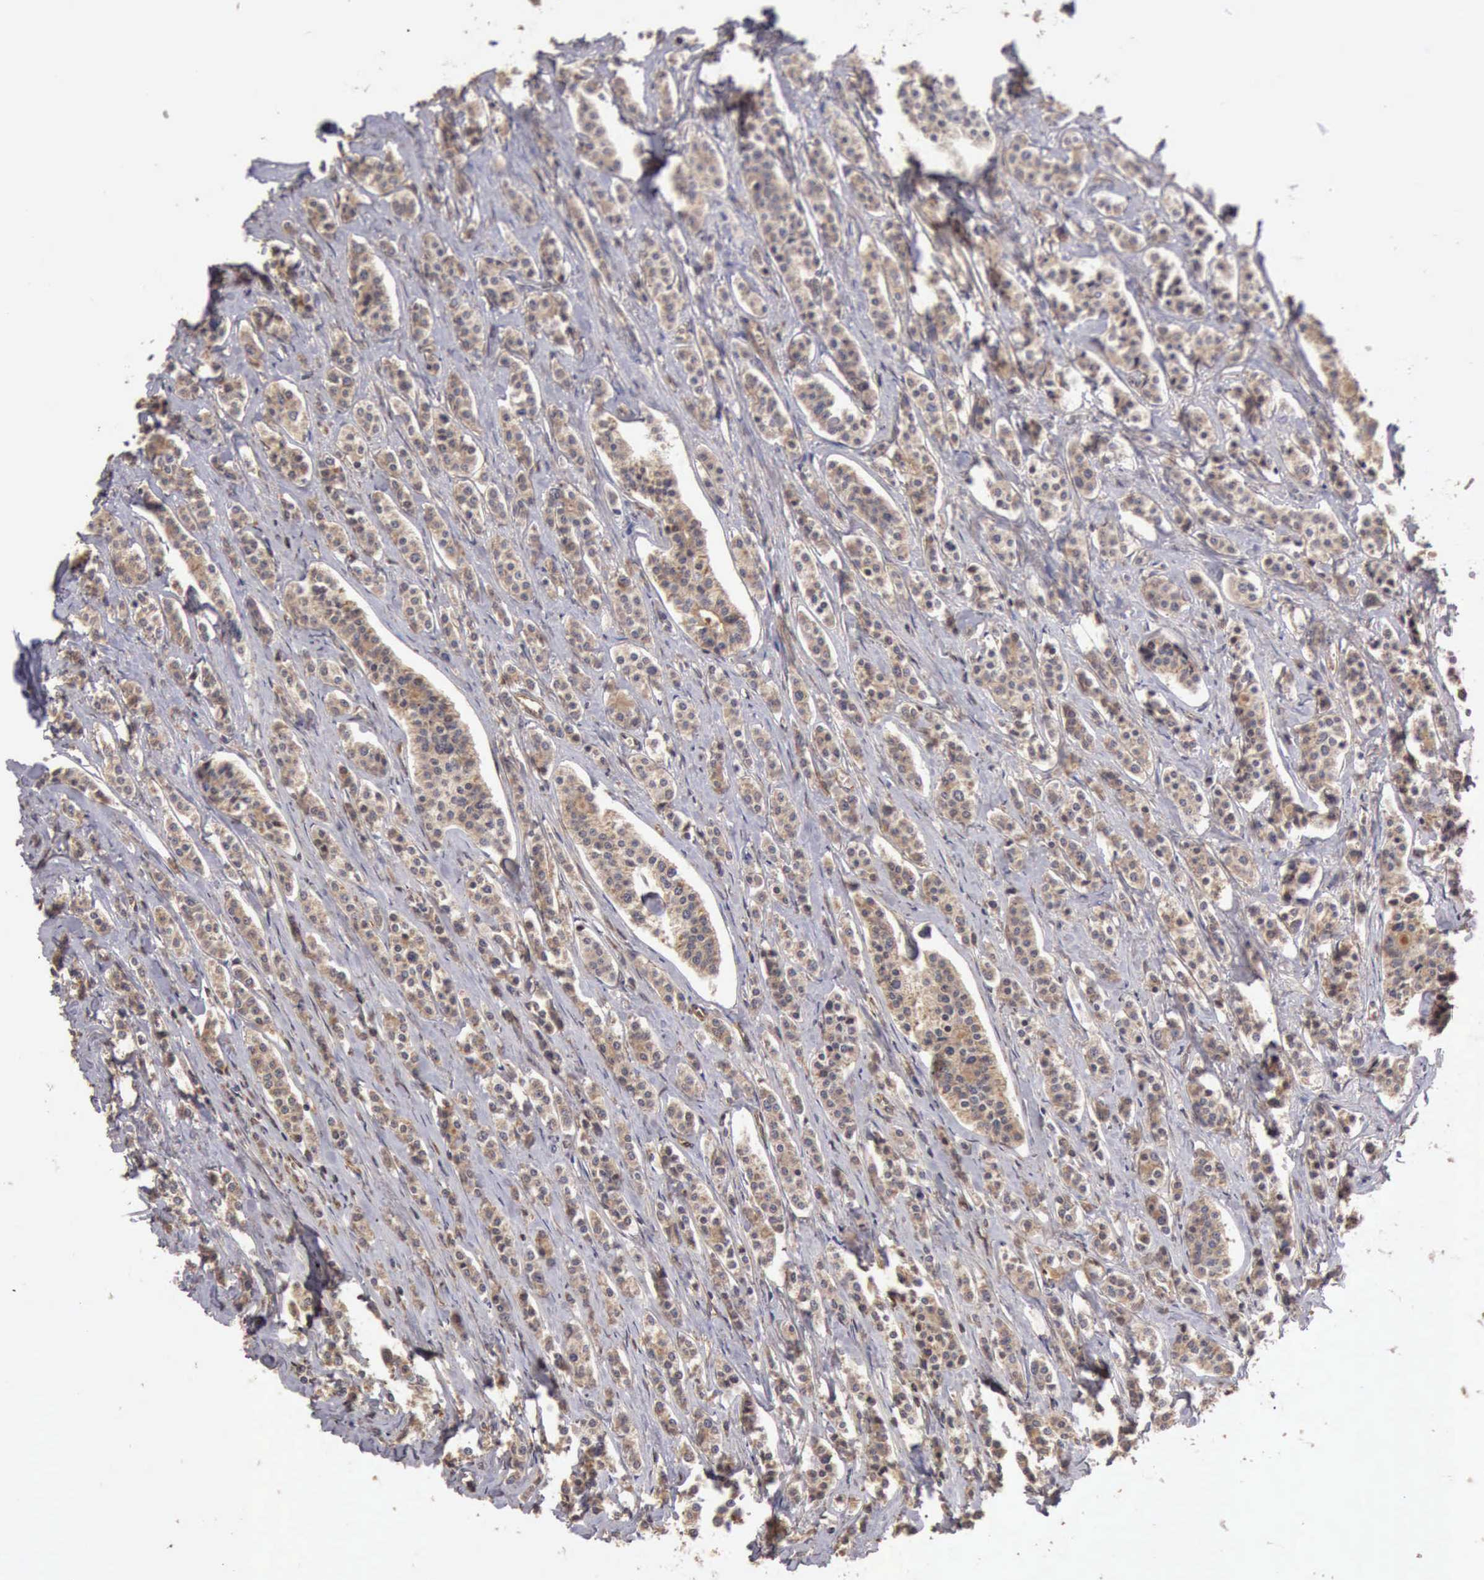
{"staining": {"intensity": "weak", "quantity": ">75%", "location": "cytoplasmic/membranous"}, "tissue": "carcinoid", "cell_type": "Tumor cells", "image_type": "cancer", "snomed": [{"axis": "morphology", "description": "Carcinoid, malignant, NOS"}, {"axis": "topography", "description": "Small intestine"}], "caption": "There is low levels of weak cytoplasmic/membranous expression in tumor cells of malignant carcinoid, as demonstrated by immunohistochemical staining (brown color).", "gene": "BMX", "patient": {"sex": "male", "age": 63}}